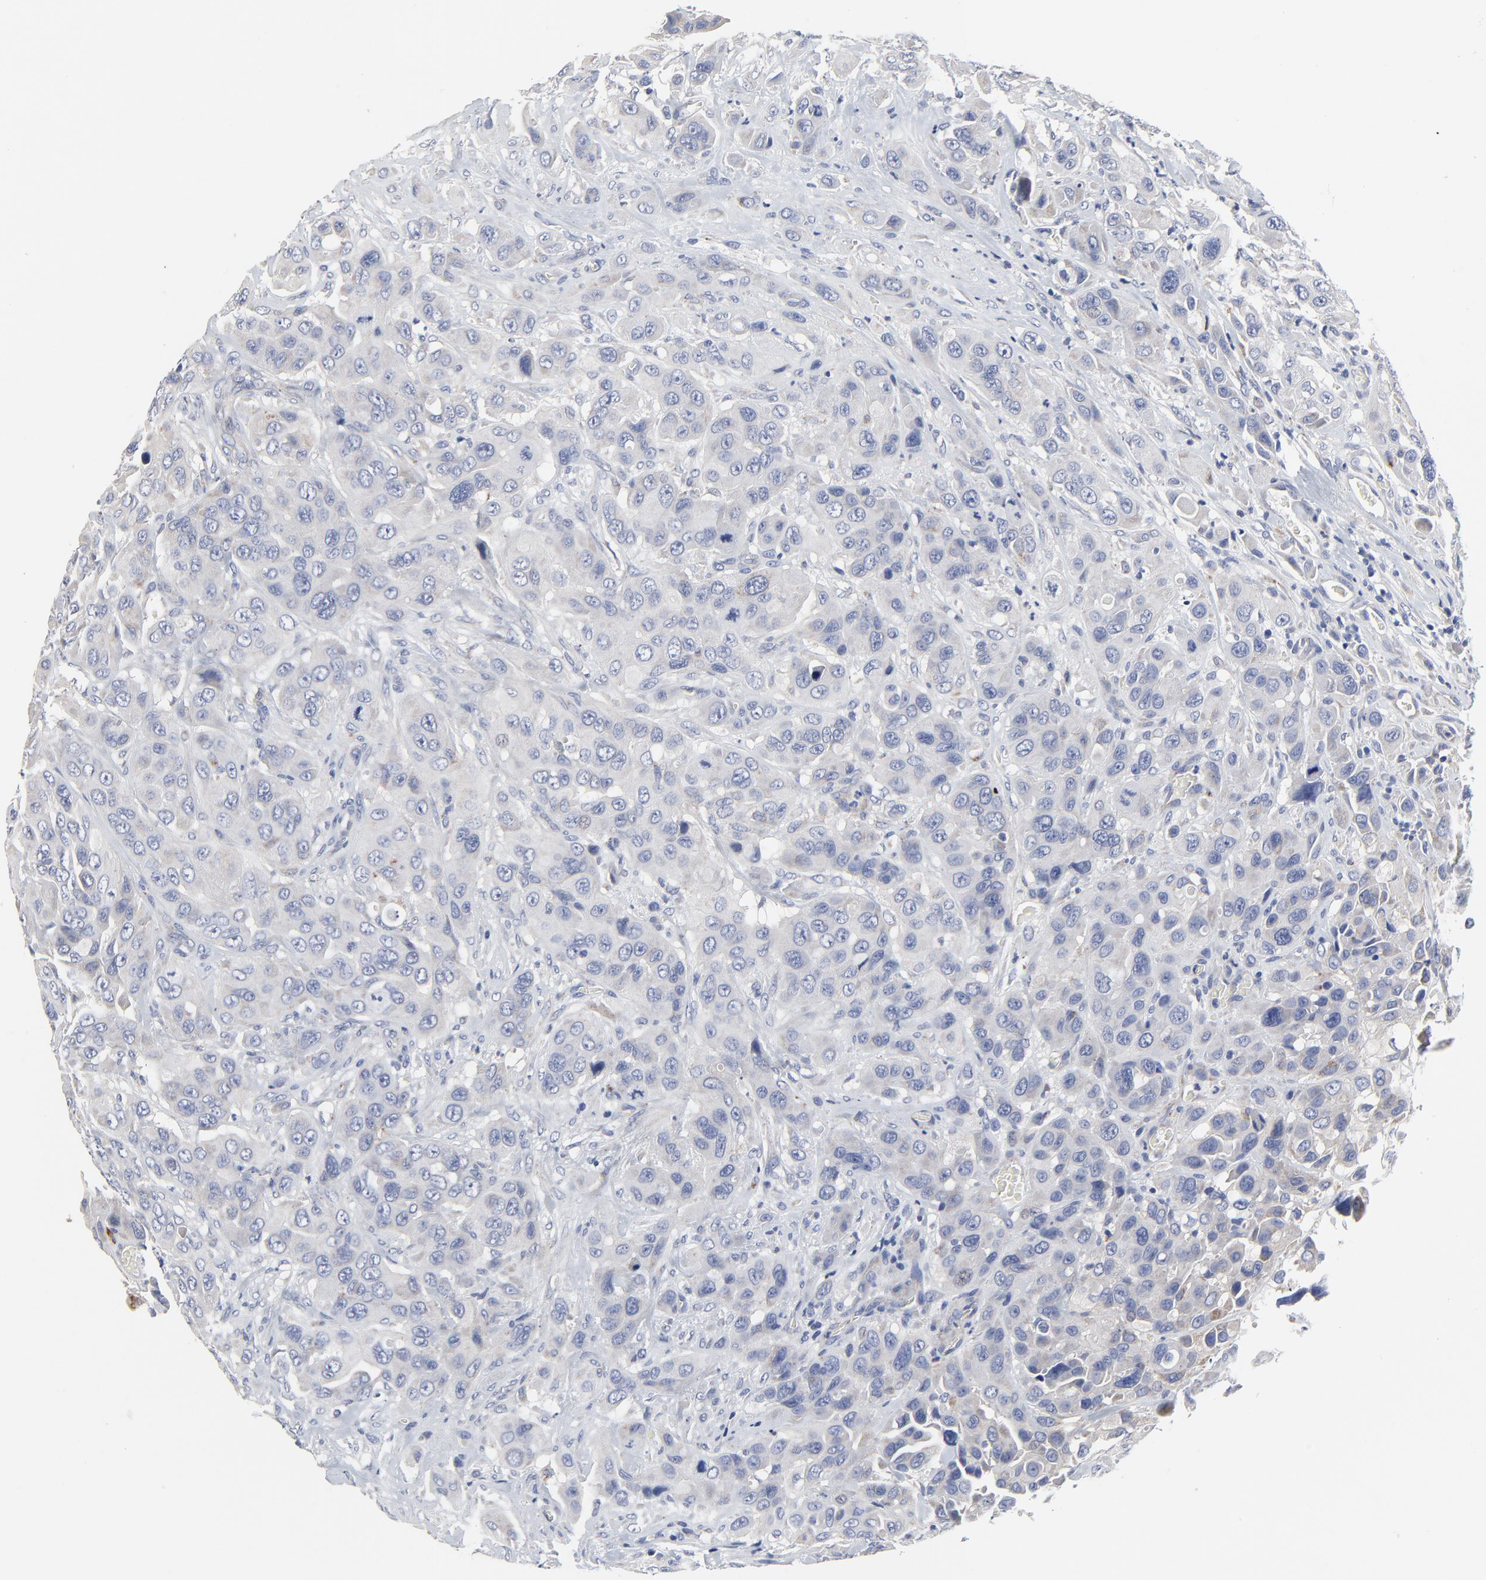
{"staining": {"intensity": "negative", "quantity": "none", "location": "none"}, "tissue": "urothelial cancer", "cell_type": "Tumor cells", "image_type": "cancer", "snomed": [{"axis": "morphology", "description": "Urothelial carcinoma, High grade"}, {"axis": "topography", "description": "Urinary bladder"}], "caption": "Image shows no protein staining in tumor cells of high-grade urothelial carcinoma tissue.", "gene": "DHRSX", "patient": {"sex": "male", "age": 73}}